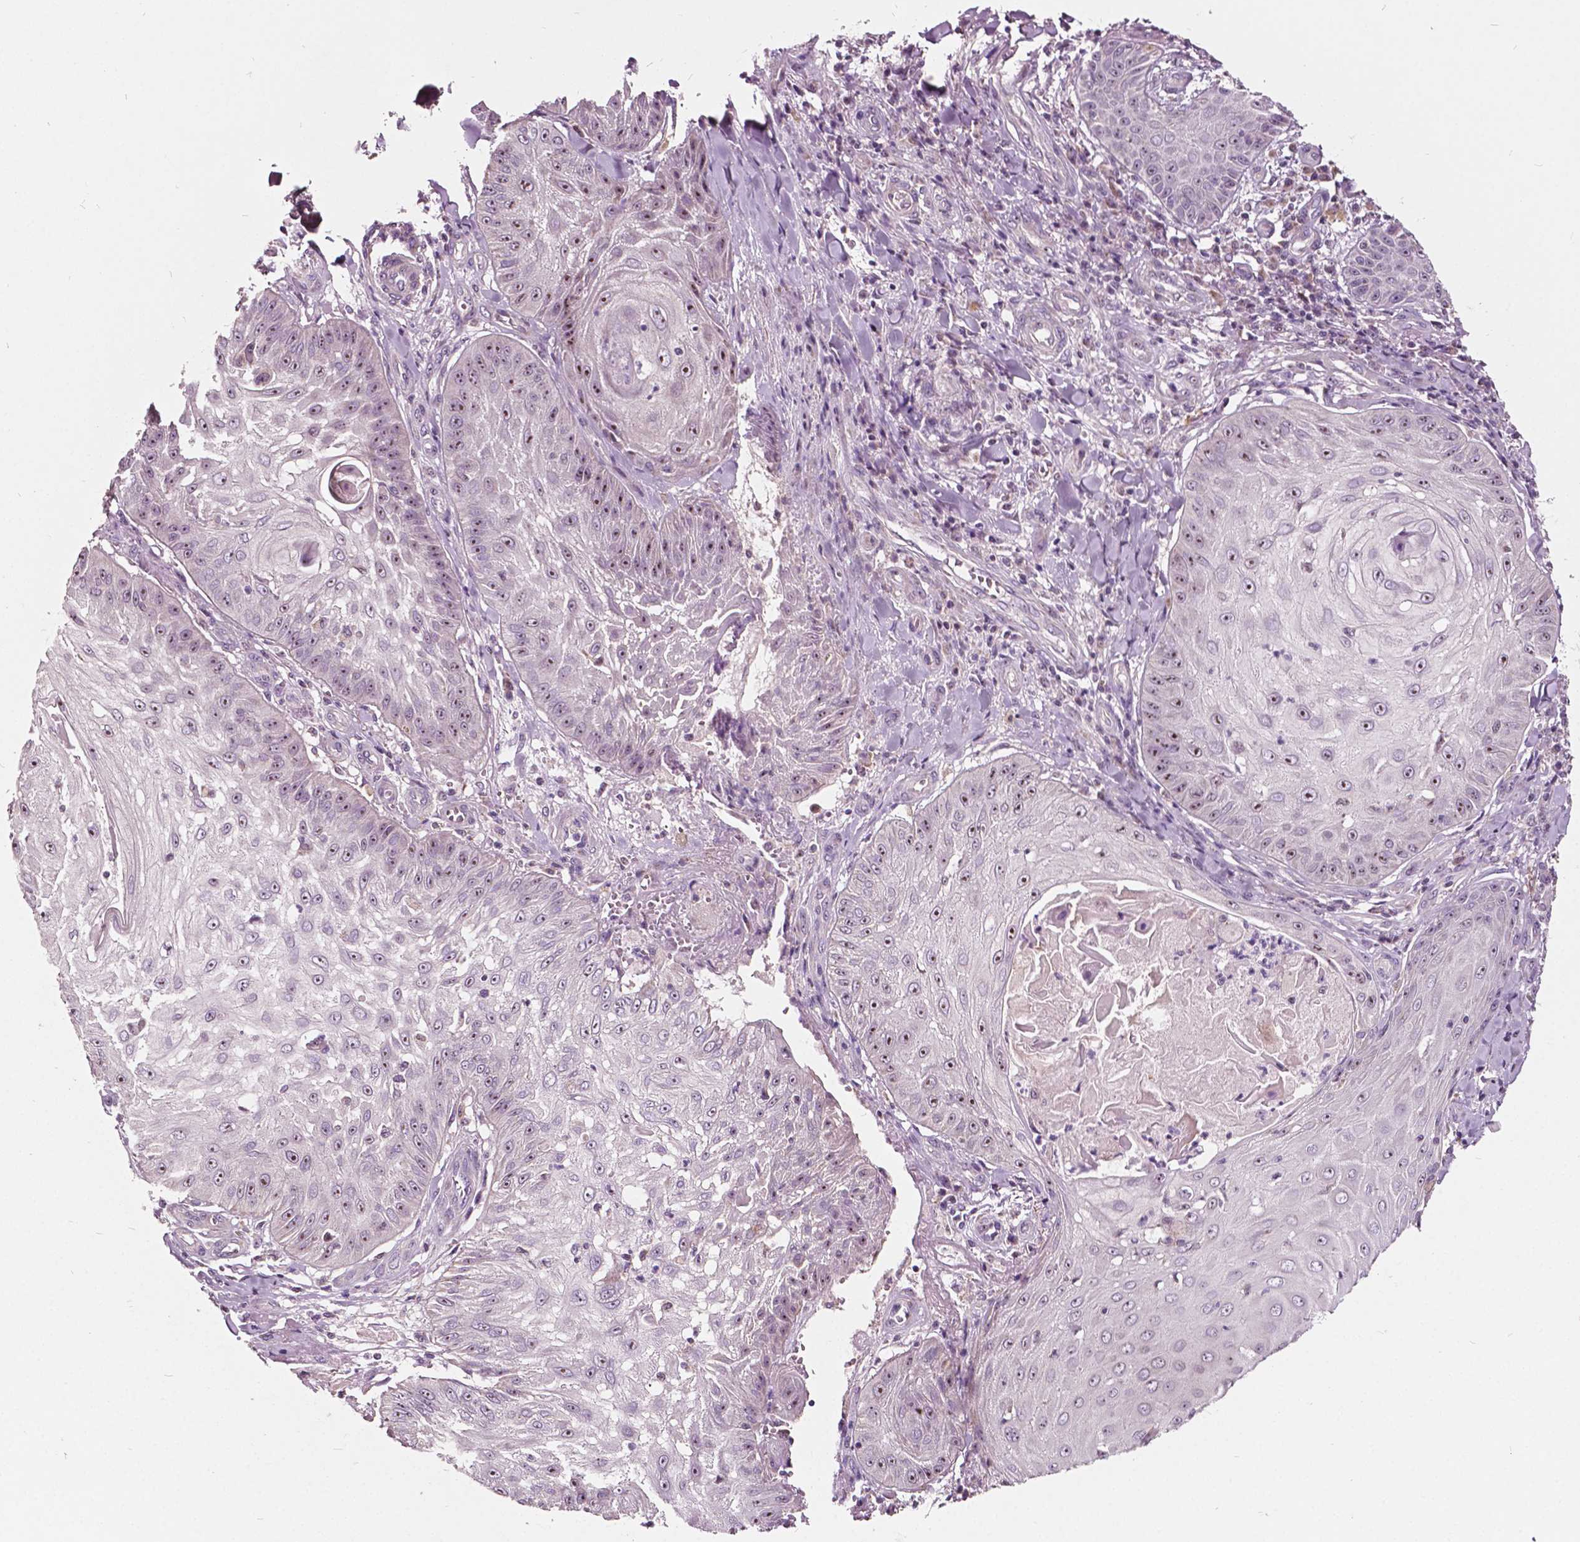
{"staining": {"intensity": "weak", "quantity": "25%-75%", "location": "nuclear"}, "tissue": "skin cancer", "cell_type": "Tumor cells", "image_type": "cancer", "snomed": [{"axis": "morphology", "description": "Squamous cell carcinoma, NOS"}, {"axis": "topography", "description": "Skin"}], "caption": "Immunohistochemistry staining of skin squamous cell carcinoma, which exhibits low levels of weak nuclear expression in about 25%-75% of tumor cells indicating weak nuclear protein expression. The staining was performed using DAB (brown) for protein detection and nuclei were counterstained in hematoxylin (blue).", "gene": "ODF3L2", "patient": {"sex": "male", "age": 70}}